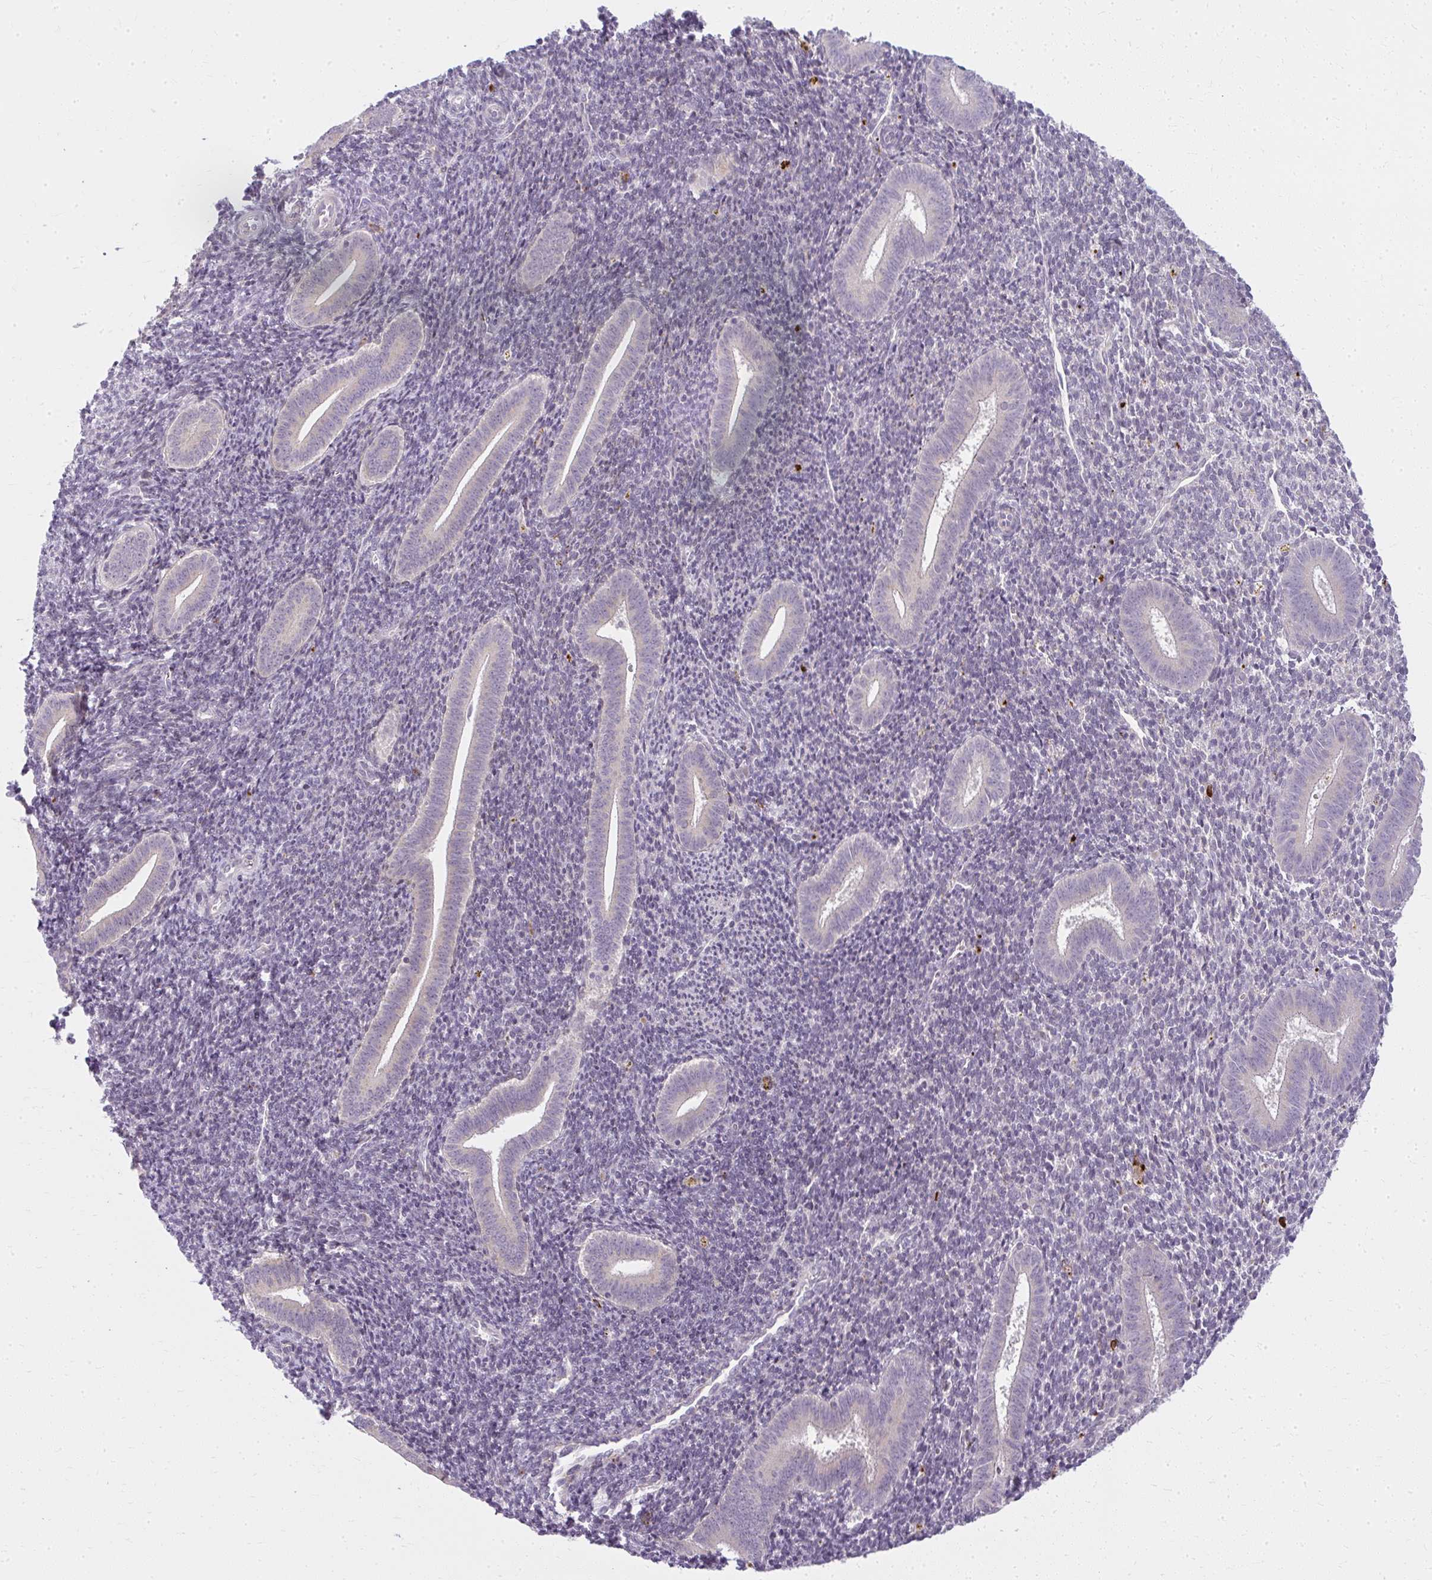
{"staining": {"intensity": "negative", "quantity": "none", "location": "none"}, "tissue": "endometrium", "cell_type": "Cells in endometrial stroma", "image_type": "normal", "snomed": [{"axis": "morphology", "description": "Normal tissue, NOS"}, {"axis": "topography", "description": "Endometrium"}], "caption": "High magnification brightfield microscopy of benign endometrium stained with DAB (brown) and counterstained with hematoxylin (blue): cells in endometrial stroma show no significant positivity. (Stains: DAB immunohistochemistry with hematoxylin counter stain, Microscopy: brightfield microscopy at high magnification).", "gene": "ZFYVE26", "patient": {"sex": "female", "age": 25}}